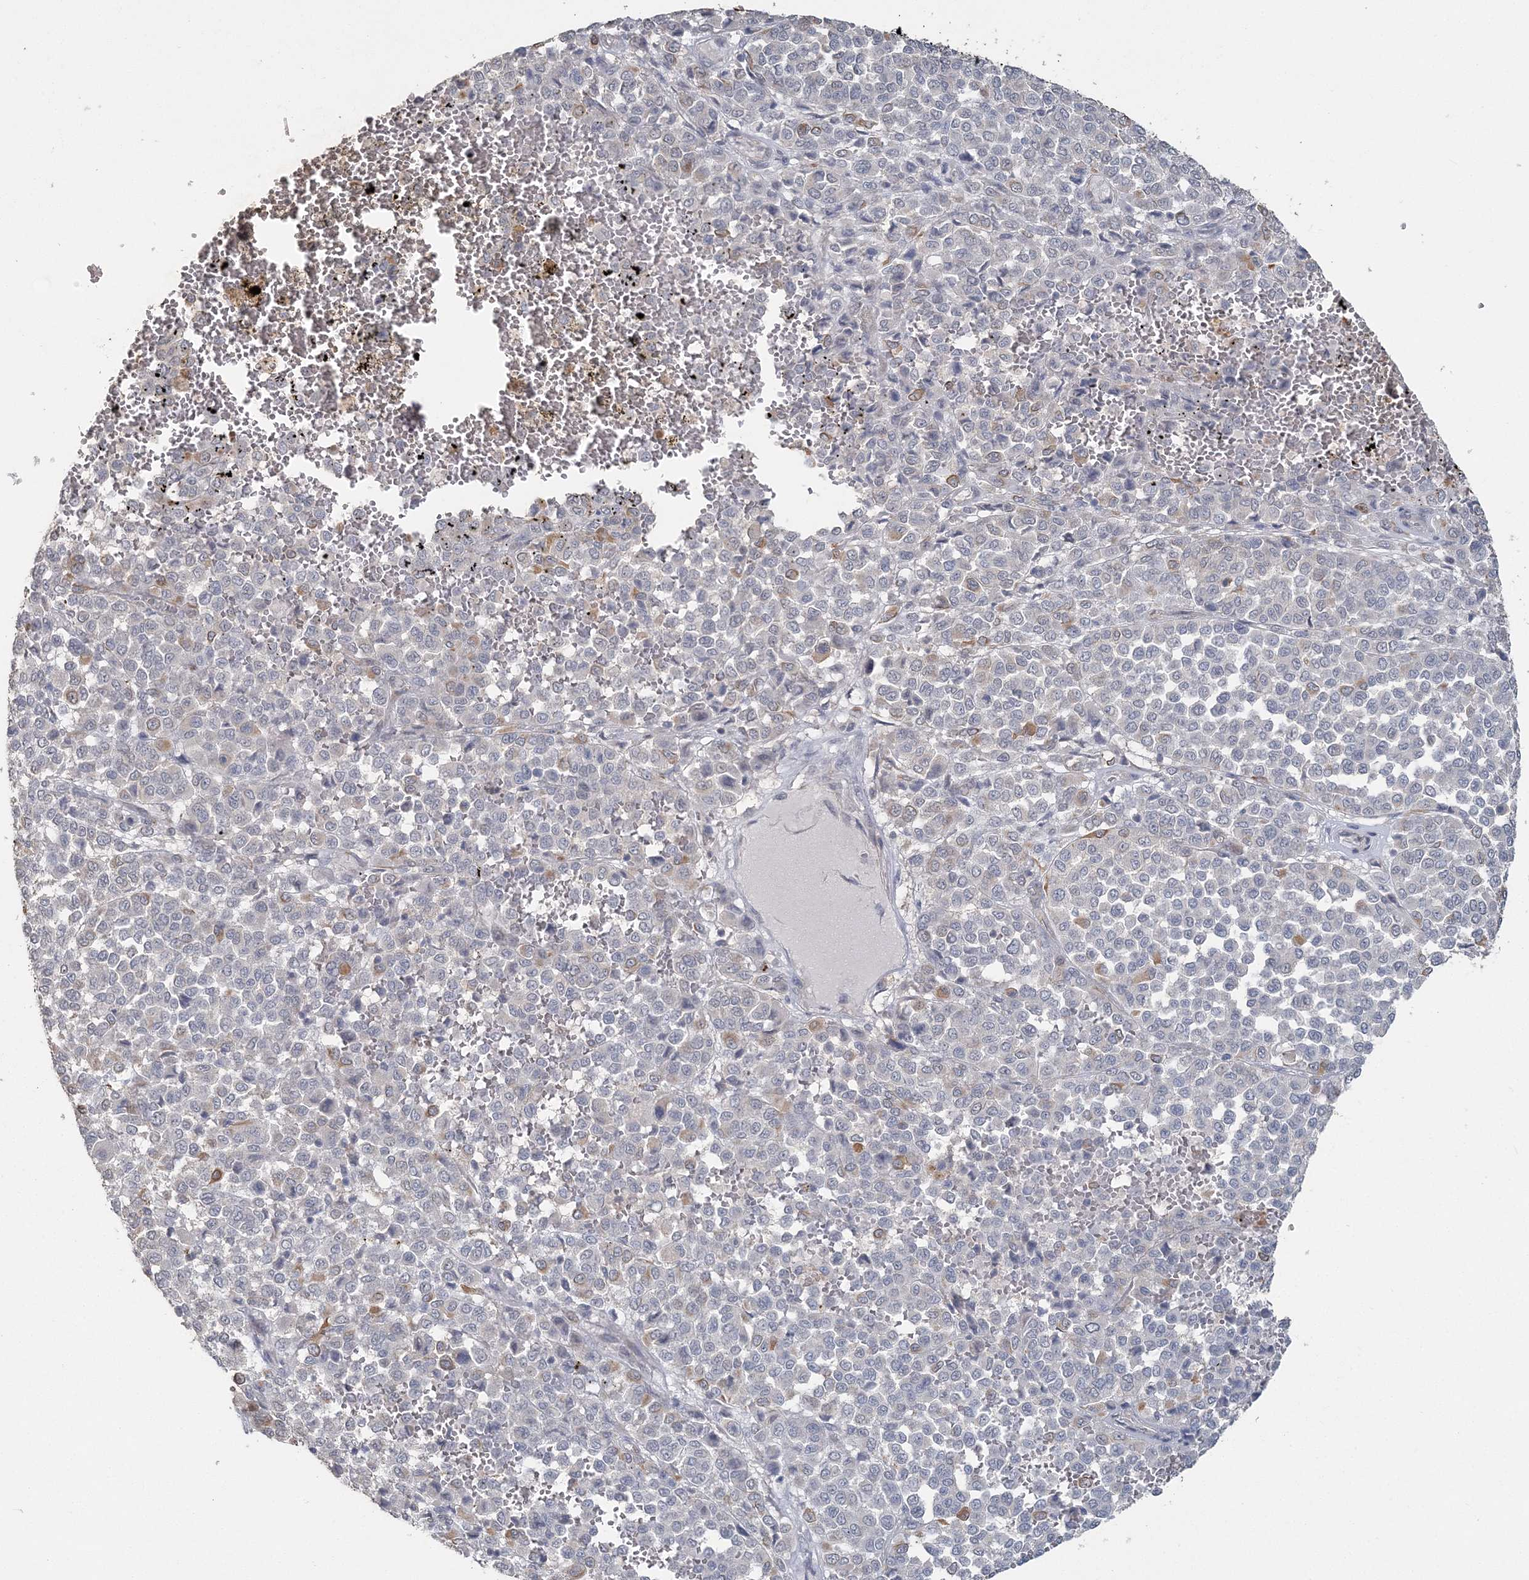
{"staining": {"intensity": "weak", "quantity": "<25%", "location": "cytoplasmic/membranous"}, "tissue": "melanoma", "cell_type": "Tumor cells", "image_type": "cancer", "snomed": [{"axis": "morphology", "description": "Malignant melanoma, Metastatic site"}, {"axis": "topography", "description": "Pancreas"}], "caption": "Malignant melanoma (metastatic site) stained for a protein using immunohistochemistry displays no positivity tumor cells.", "gene": "UIMC1", "patient": {"sex": "female", "age": 30}}